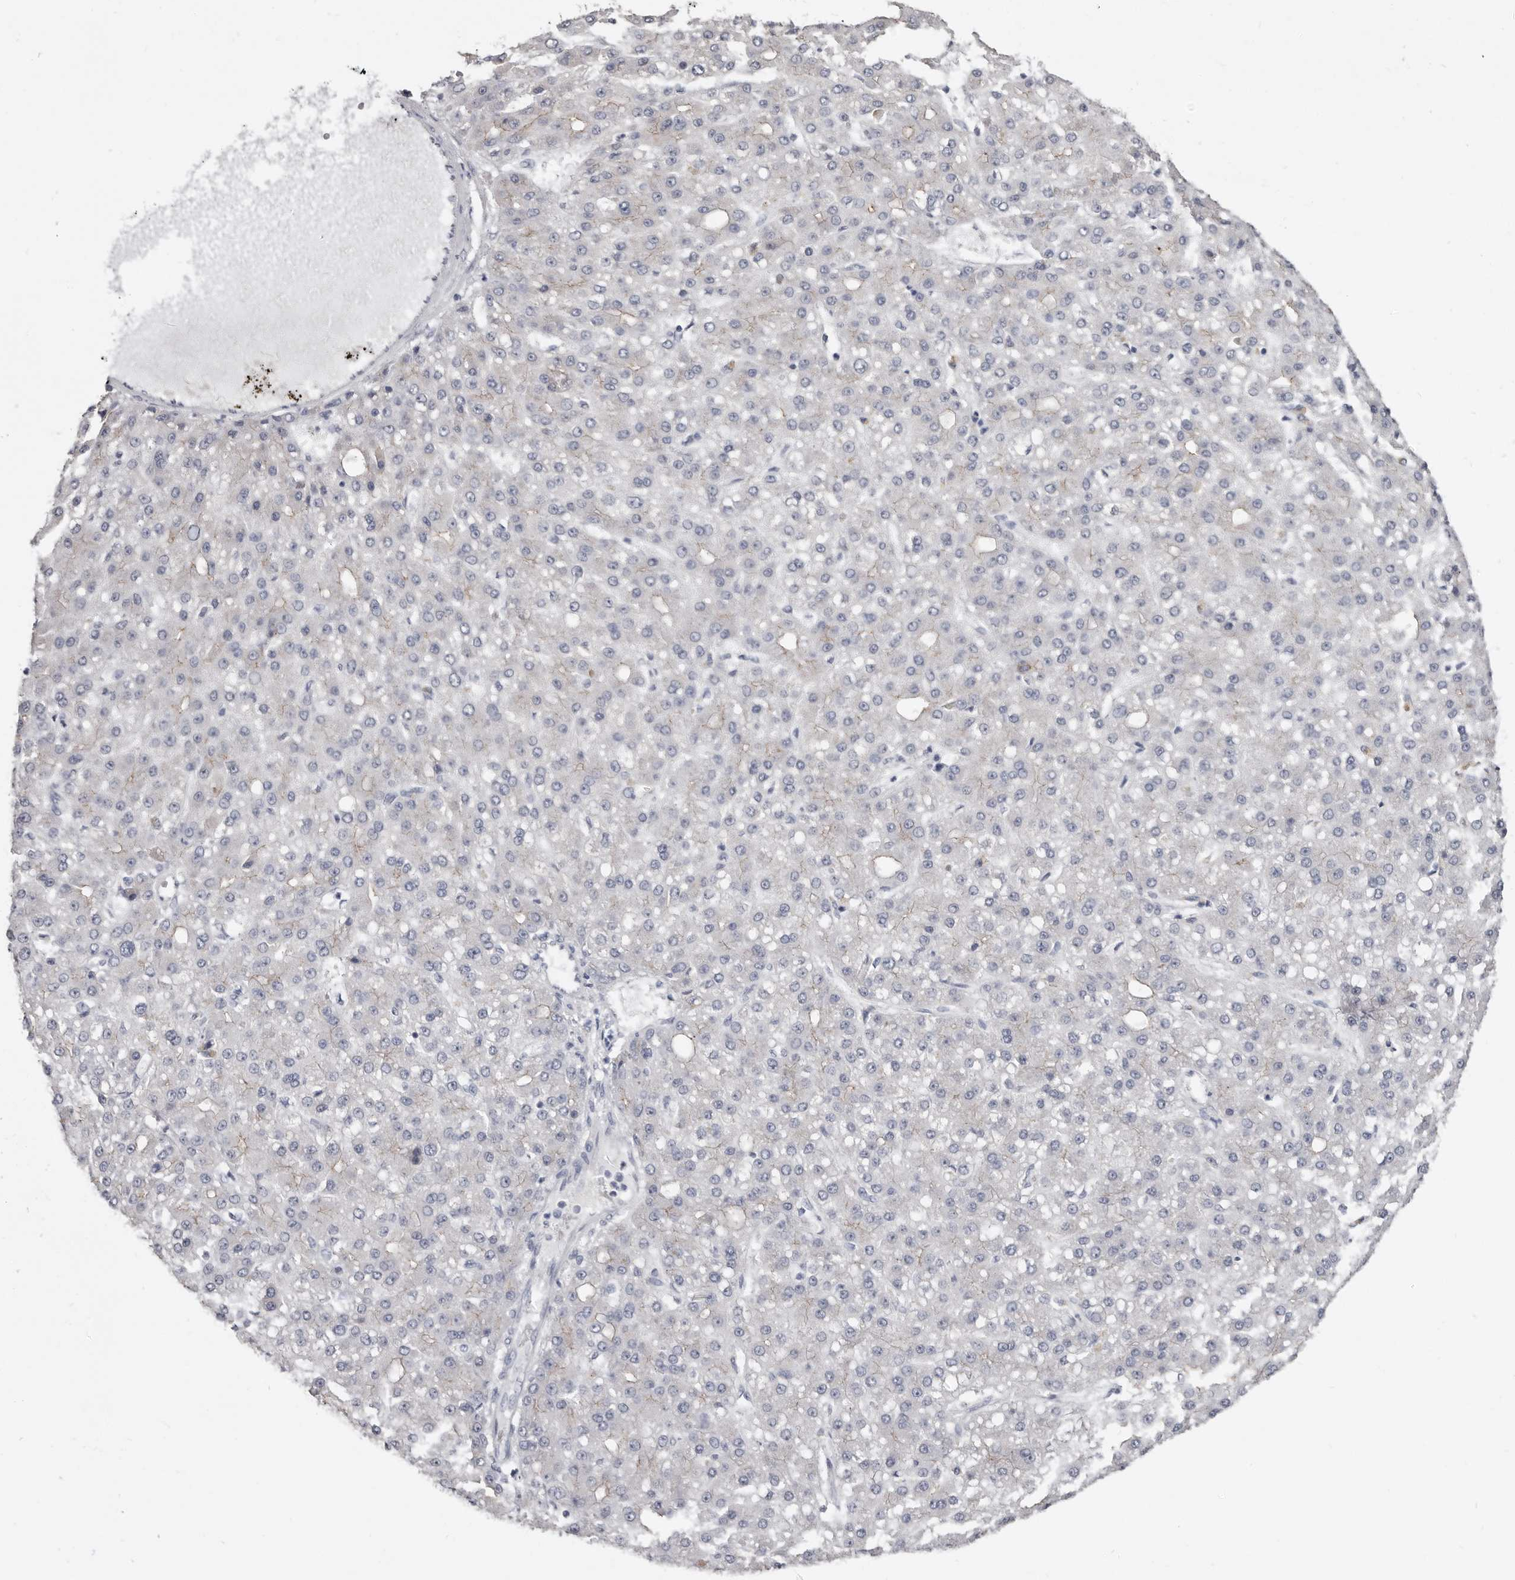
{"staining": {"intensity": "weak", "quantity": "<25%", "location": "cytoplasmic/membranous"}, "tissue": "liver cancer", "cell_type": "Tumor cells", "image_type": "cancer", "snomed": [{"axis": "morphology", "description": "Carcinoma, Hepatocellular, NOS"}, {"axis": "topography", "description": "Liver"}], "caption": "Immunohistochemistry (IHC) micrograph of neoplastic tissue: liver cancer stained with DAB (3,3'-diaminobenzidine) shows no significant protein positivity in tumor cells.", "gene": "CGN", "patient": {"sex": "male", "age": 67}}